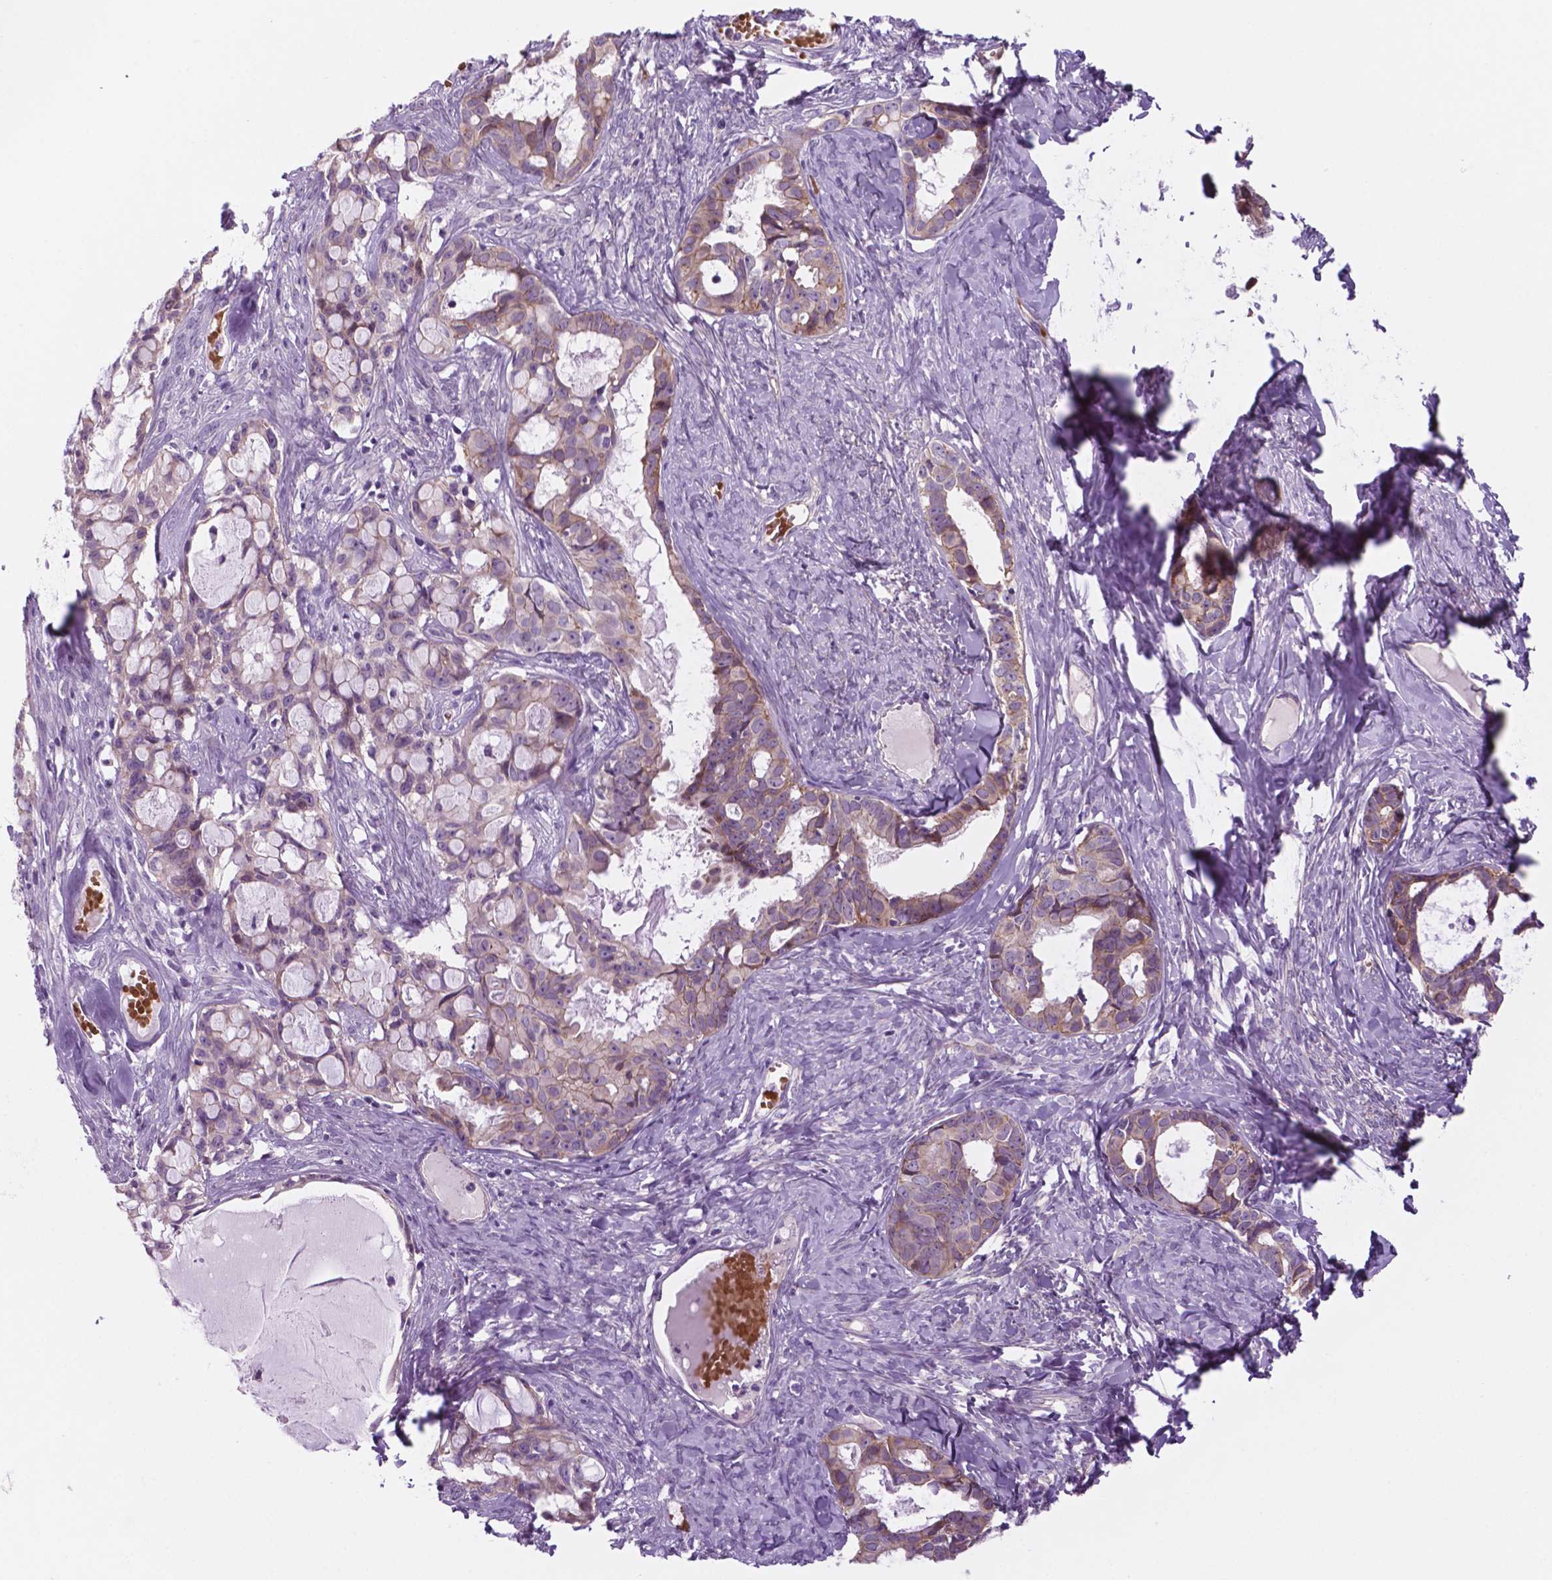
{"staining": {"intensity": "weak", "quantity": ">75%", "location": "cytoplasmic/membranous"}, "tissue": "ovarian cancer", "cell_type": "Tumor cells", "image_type": "cancer", "snomed": [{"axis": "morphology", "description": "Cystadenocarcinoma, serous, NOS"}, {"axis": "topography", "description": "Ovary"}], "caption": "Immunohistochemical staining of serous cystadenocarcinoma (ovarian) demonstrates low levels of weak cytoplasmic/membranous protein expression in approximately >75% of tumor cells. The protein of interest is shown in brown color, while the nuclei are stained blue.", "gene": "RND3", "patient": {"sex": "female", "age": 69}}